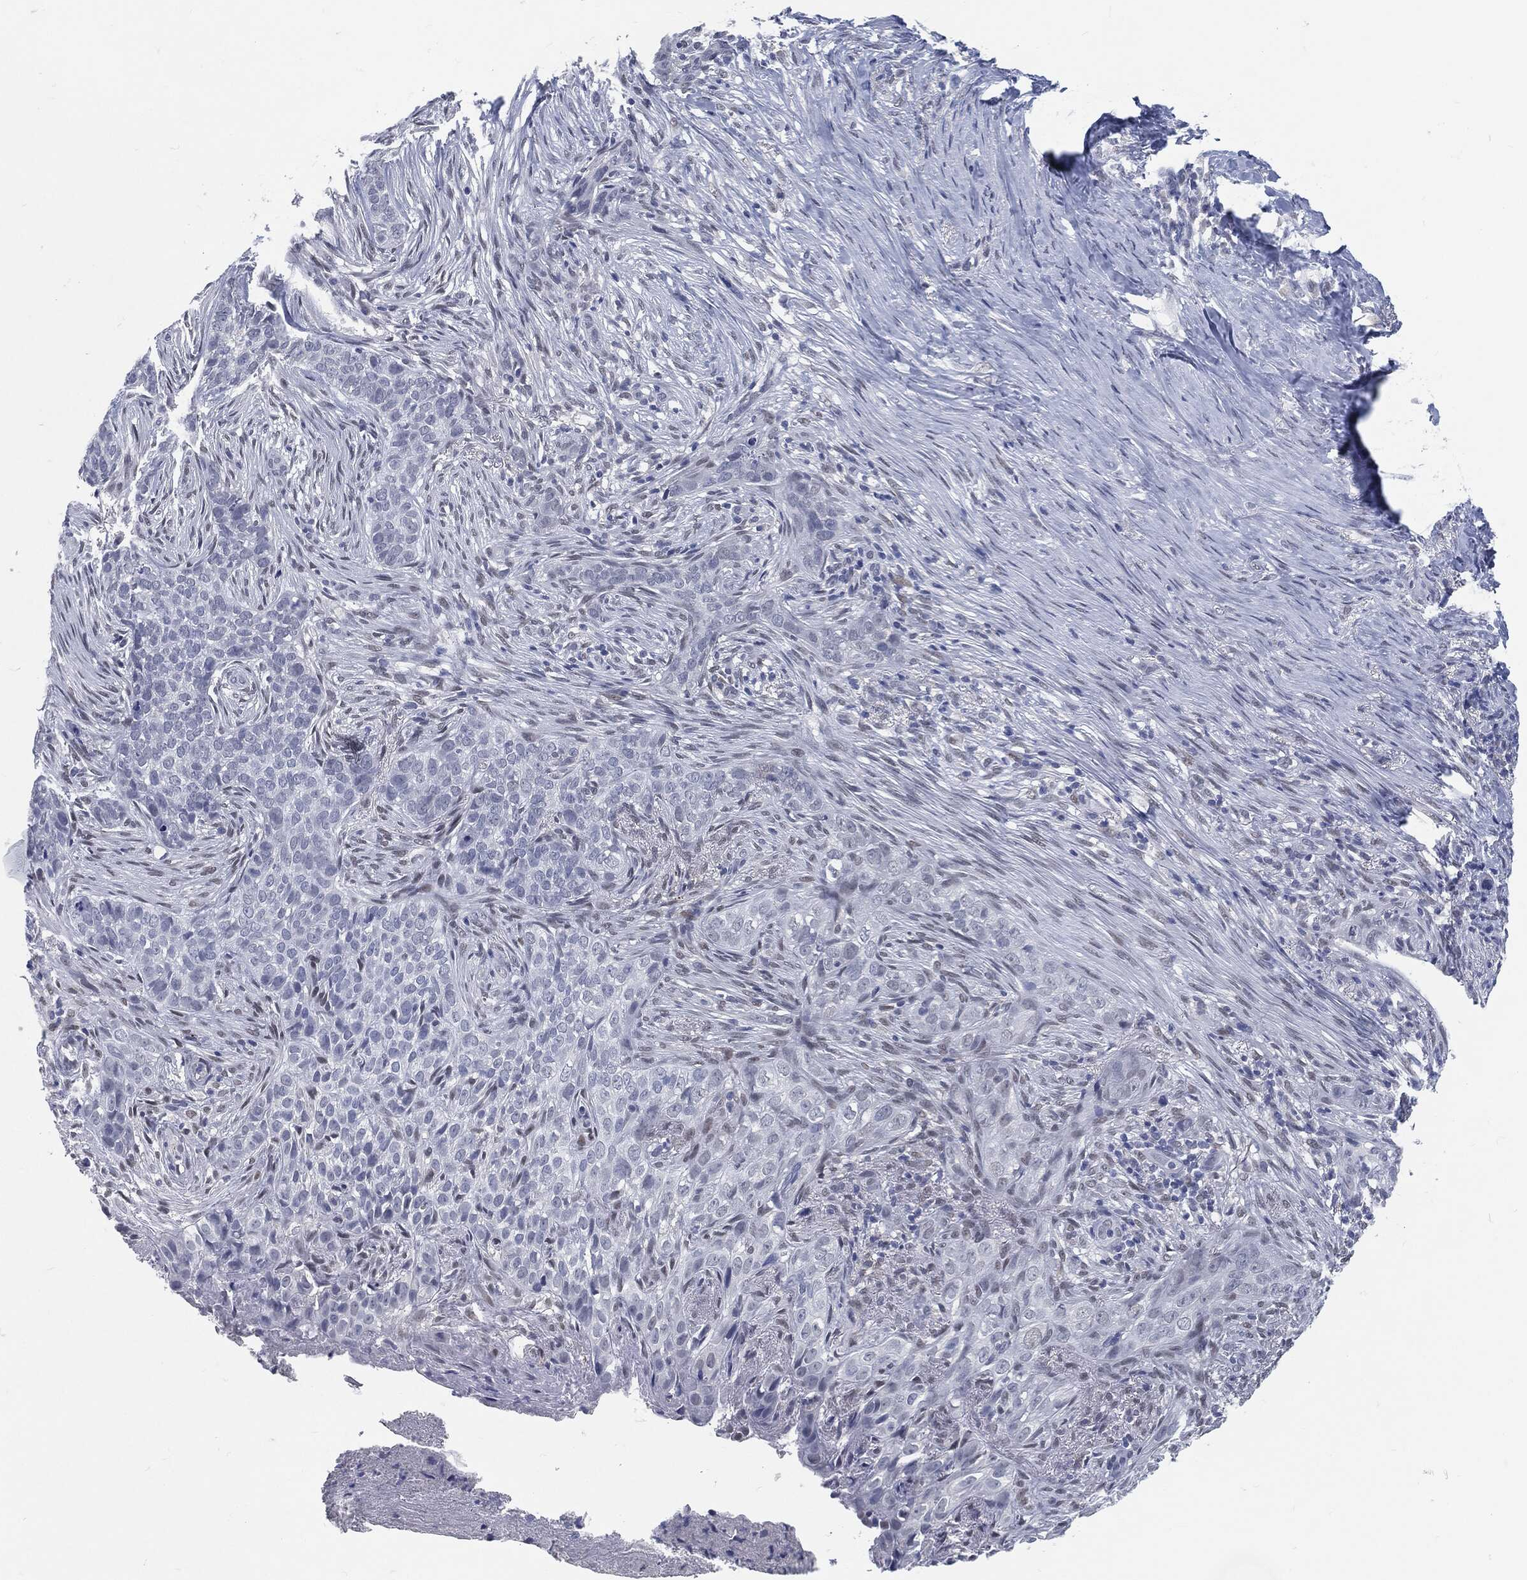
{"staining": {"intensity": "negative", "quantity": "none", "location": "none"}, "tissue": "skin cancer", "cell_type": "Tumor cells", "image_type": "cancer", "snomed": [{"axis": "morphology", "description": "Squamous cell carcinoma, NOS"}, {"axis": "topography", "description": "Skin"}], "caption": "Tumor cells show no significant positivity in skin cancer.", "gene": "PROM1", "patient": {"sex": "male", "age": 88}}